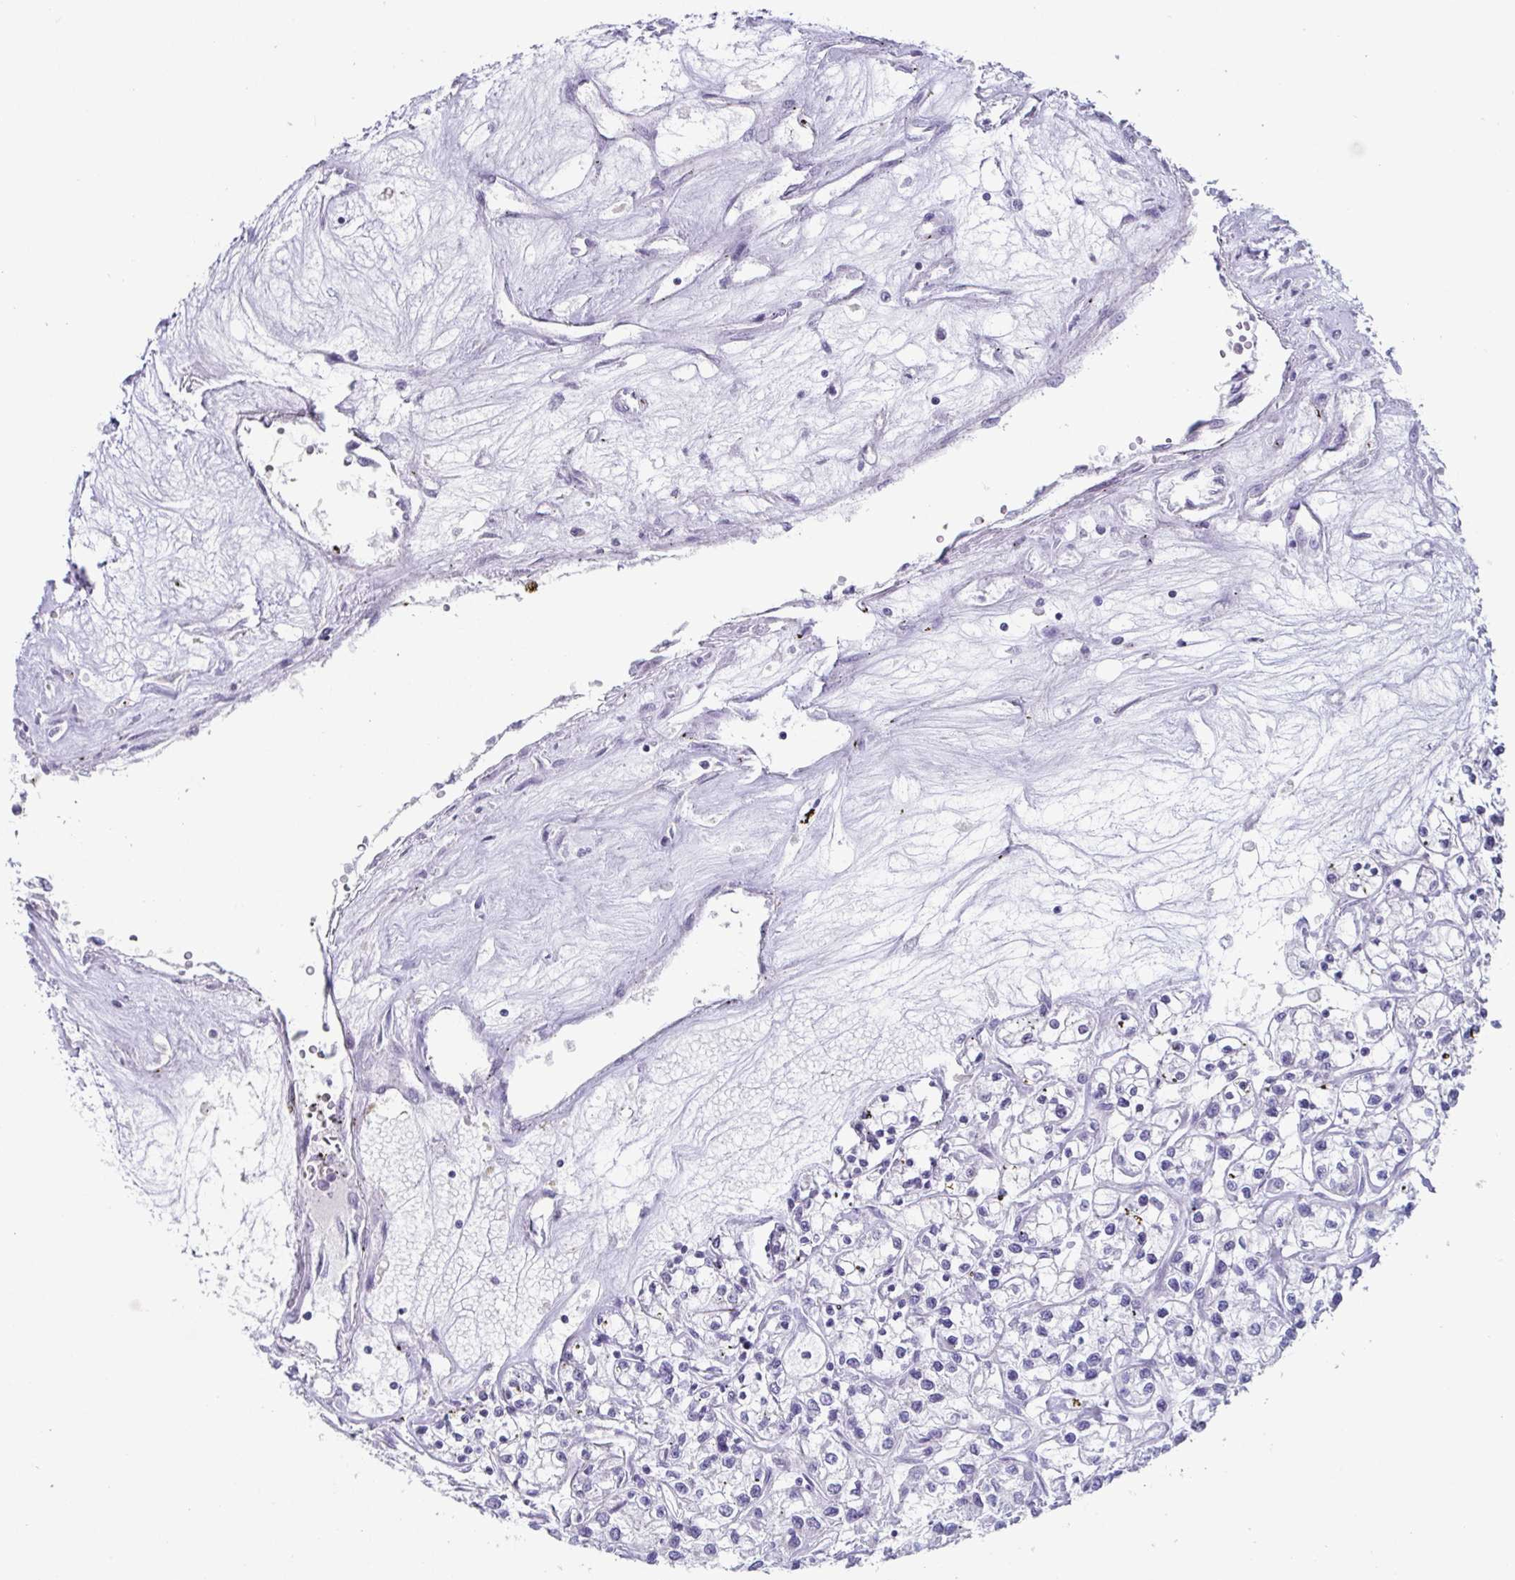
{"staining": {"intensity": "negative", "quantity": "none", "location": "none"}, "tissue": "renal cancer", "cell_type": "Tumor cells", "image_type": "cancer", "snomed": [{"axis": "morphology", "description": "Adenocarcinoma, NOS"}, {"axis": "topography", "description": "Kidney"}], "caption": "Immunohistochemistry of adenocarcinoma (renal) demonstrates no positivity in tumor cells.", "gene": "VSIG10L", "patient": {"sex": "female", "age": 59}}